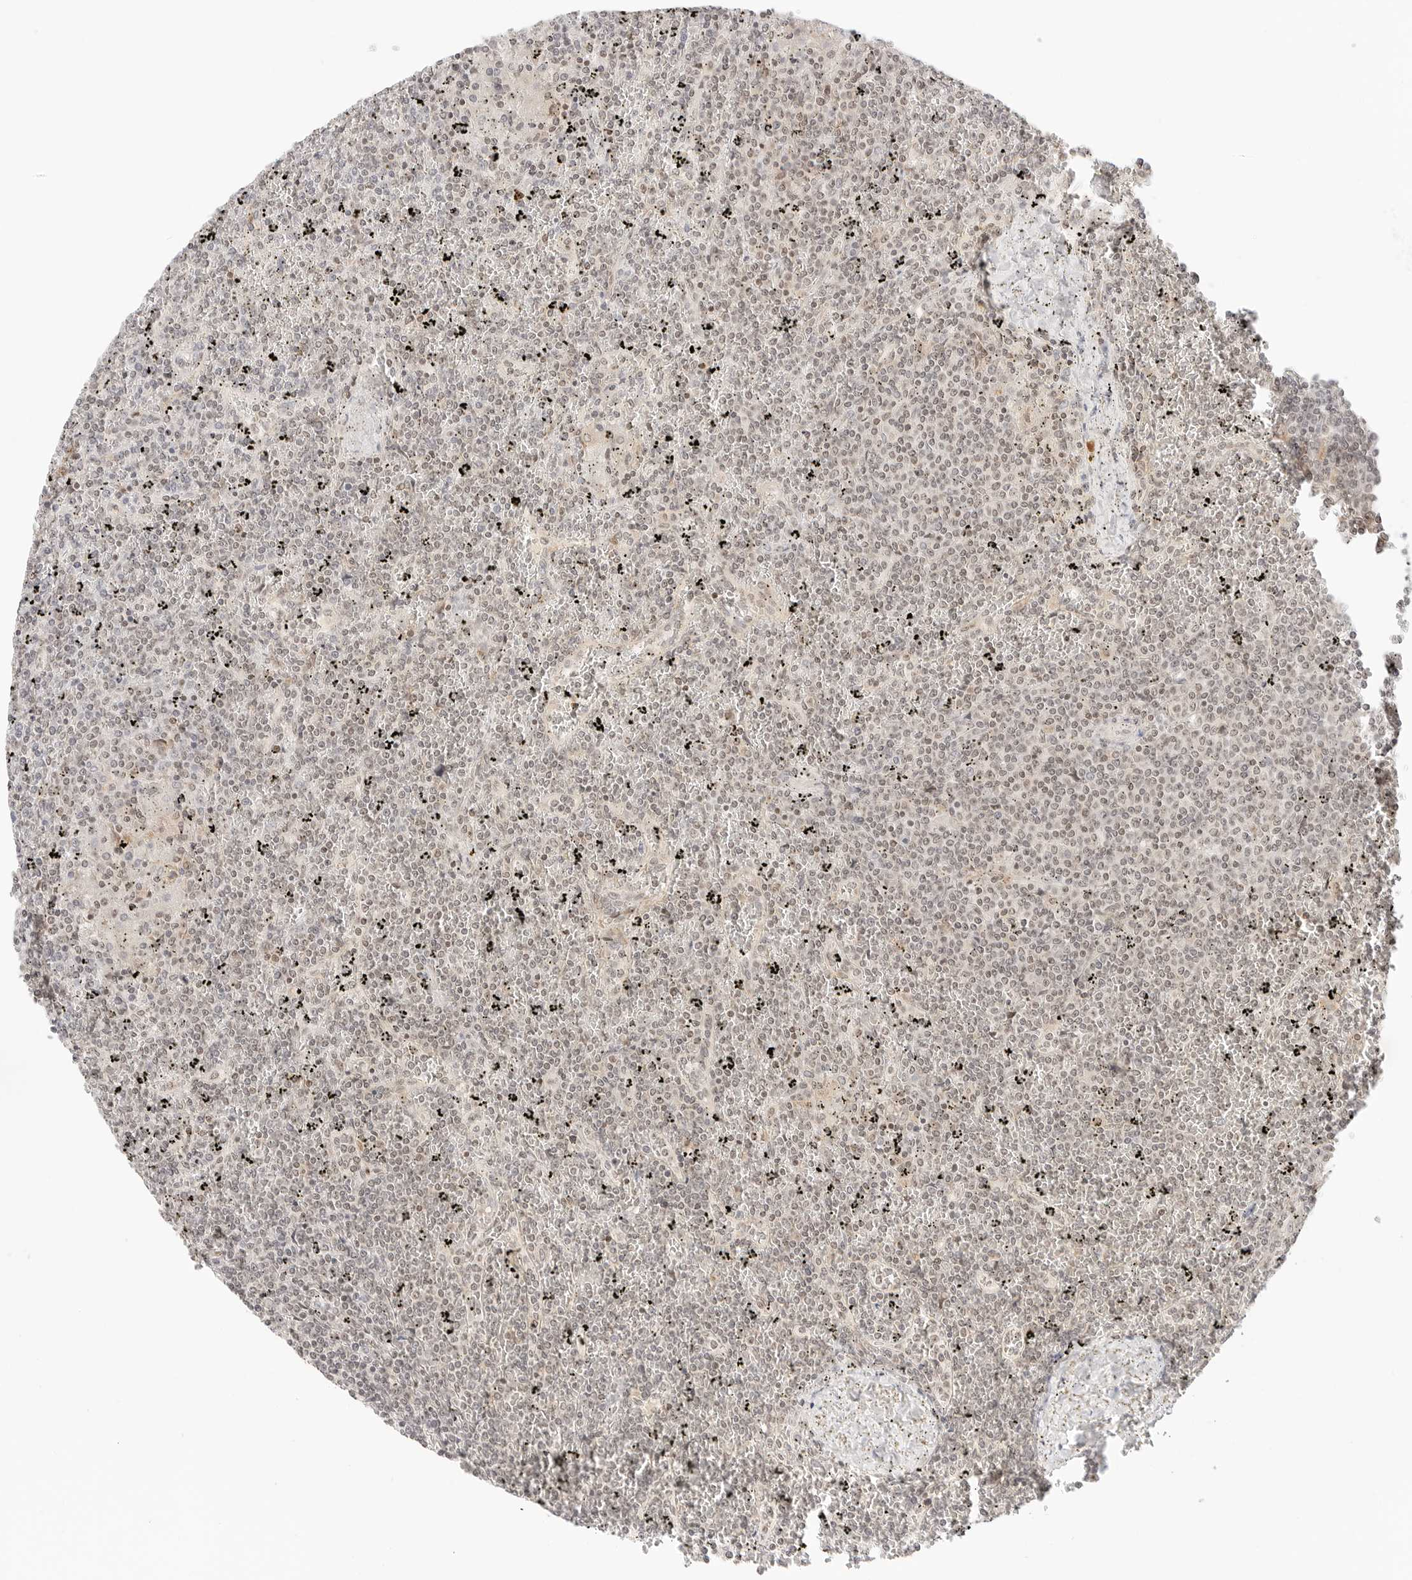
{"staining": {"intensity": "weak", "quantity": ">75%", "location": "nuclear"}, "tissue": "lymphoma", "cell_type": "Tumor cells", "image_type": "cancer", "snomed": [{"axis": "morphology", "description": "Malignant lymphoma, non-Hodgkin's type, Low grade"}, {"axis": "topography", "description": "Spleen"}], "caption": "Protein staining of lymphoma tissue reveals weak nuclear staining in about >75% of tumor cells.", "gene": "SEPTIN4", "patient": {"sex": "female", "age": 19}}